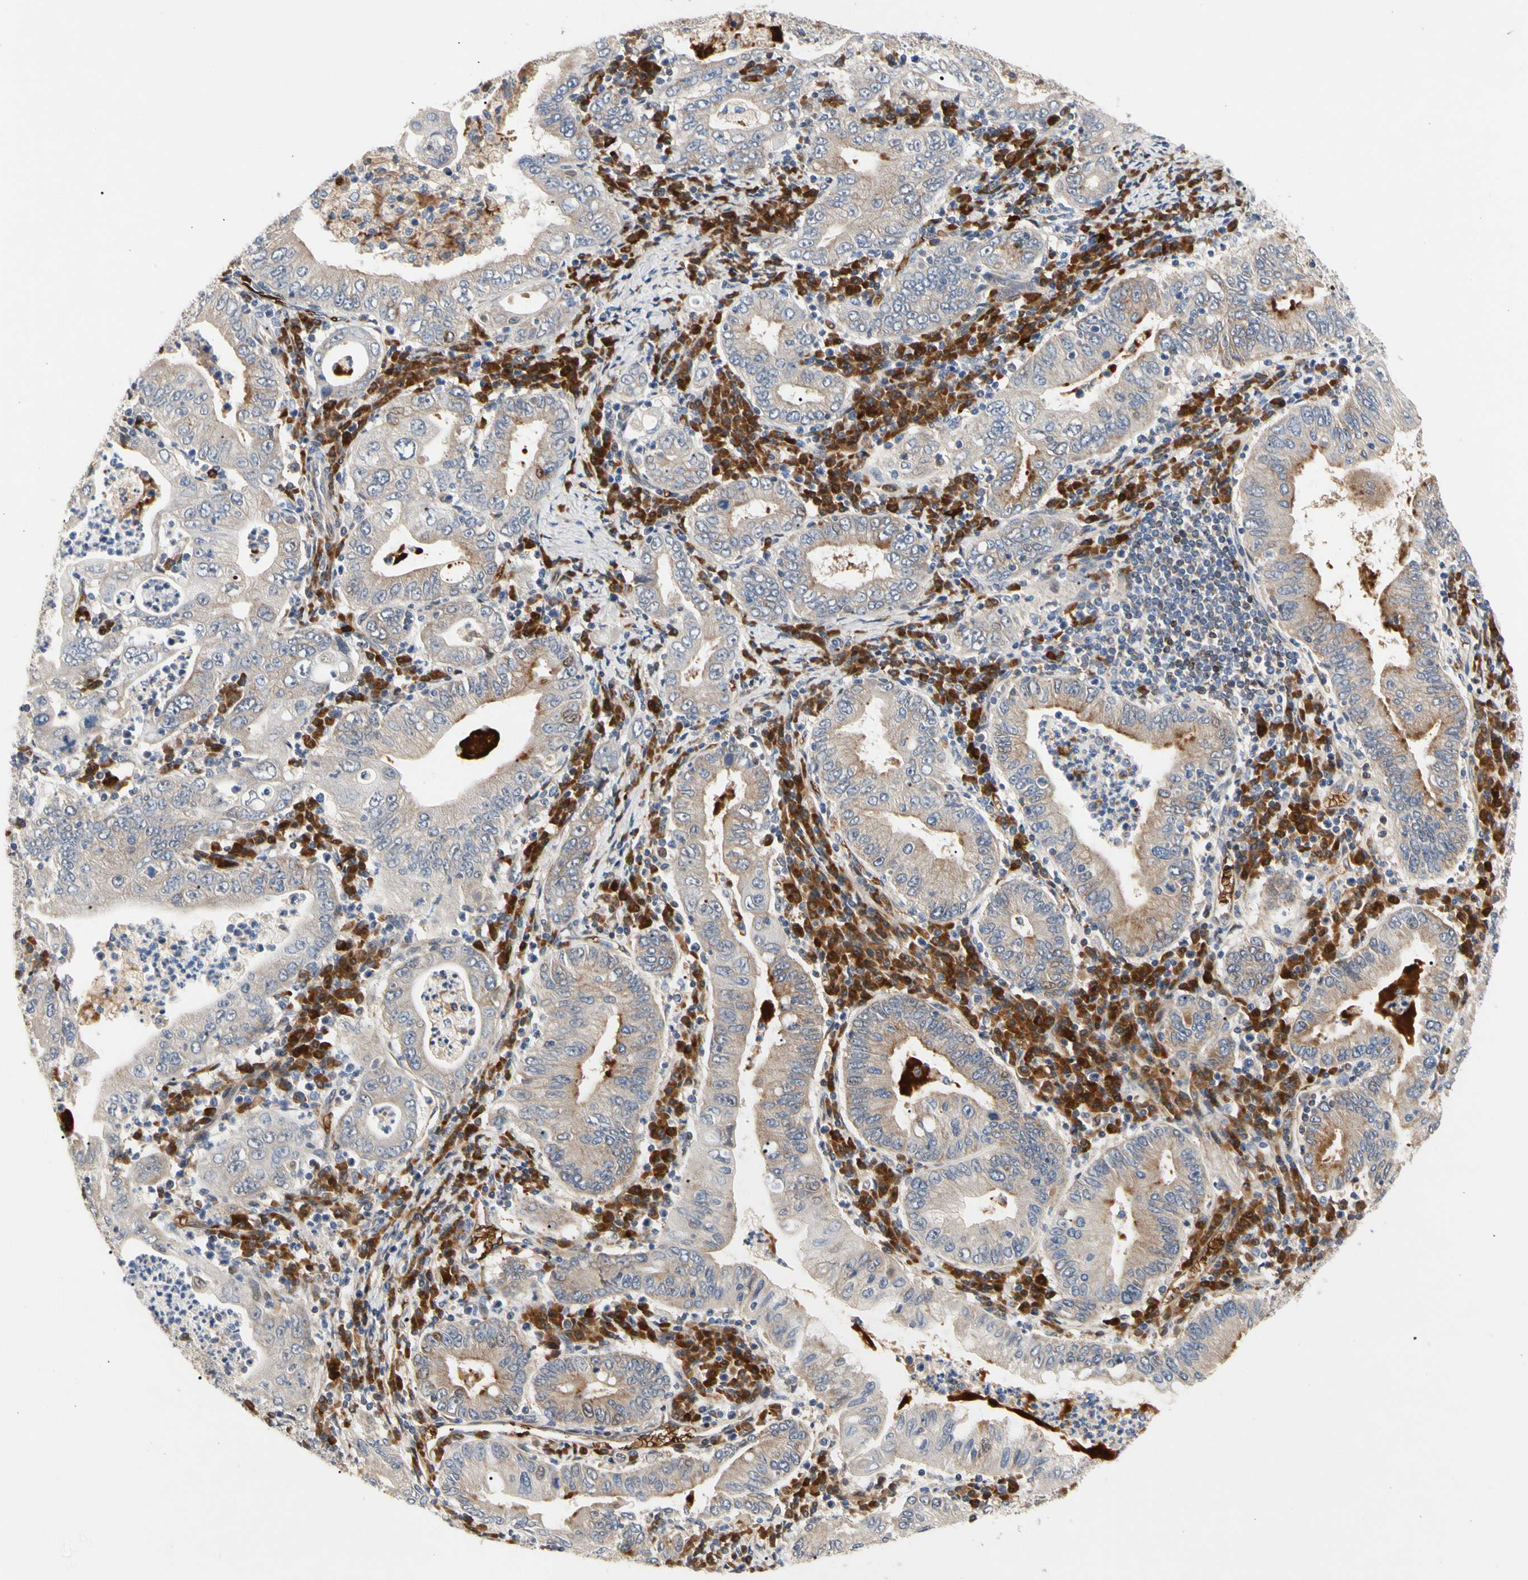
{"staining": {"intensity": "weak", "quantity": ">75%", "location": "cytoplasmic/membranous"}, "tissue": "stomach cancer", "cell_type": "Tumor cells", "image_type": "cancer", "snomed": [{"axis": "morphology", "description": "Normal tissue, NOS"}, {"axis": "morphology", "description": "Adenocarcinoma, NOS"}, {"axis": "topography", "description": "Esophagus"}, {"axis": "topography", "description": "Stomach, upper"}, {"axis": "topography", "description": "Peripheral nerve tissue"}], "caption": "Stomach cancer stained with DAB (3,3'-diaminobenzidine) IHC displays low levels of weak cytoplasmic/membranous expression in about >75% of tumor cells.", "gene": "HMGCR", "patient": {"sex": "male", "age": 62}}